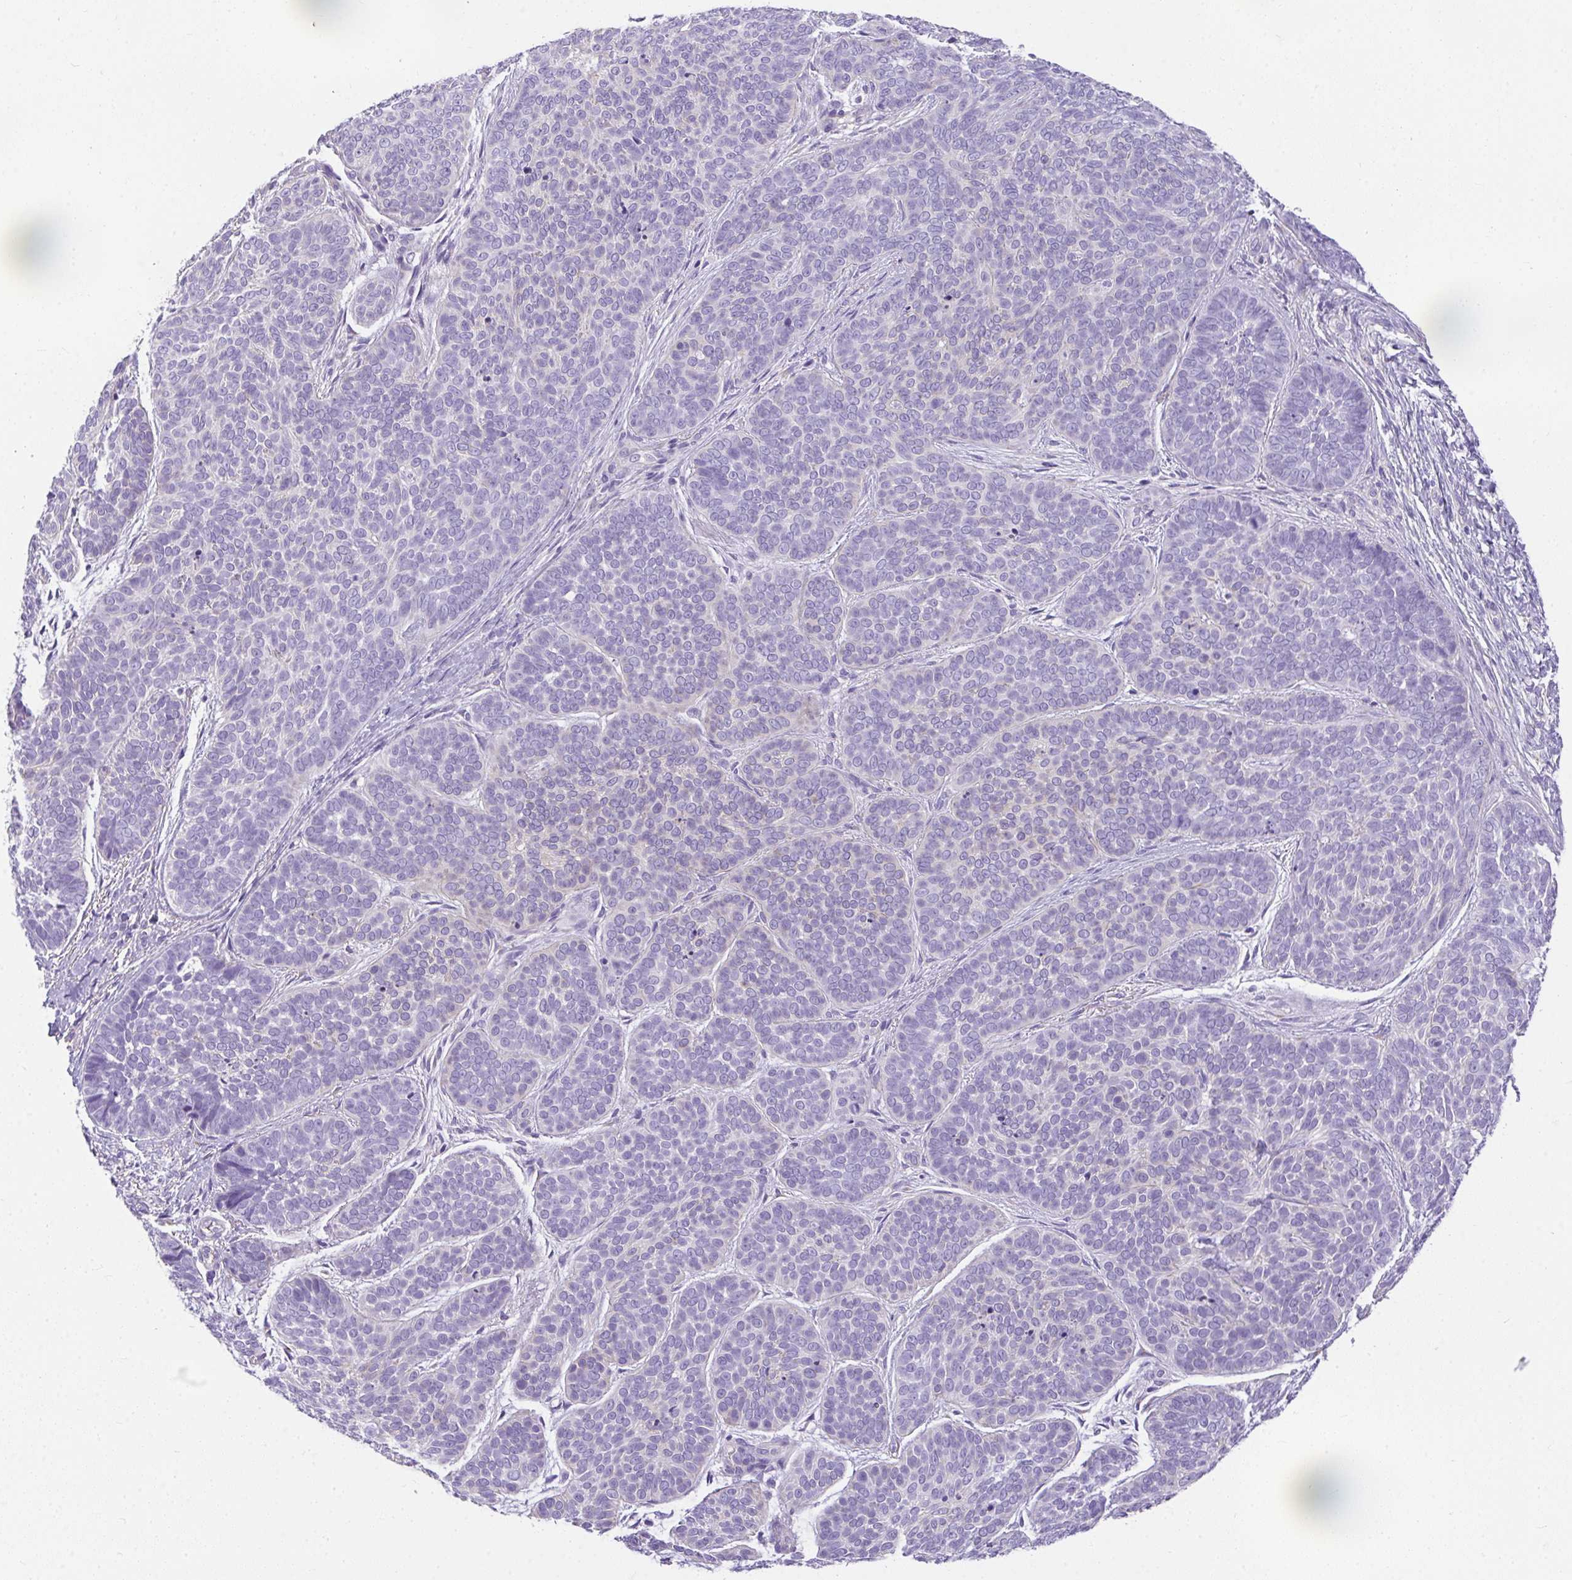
{"staining": {"intensity": "negative", "quantity": "none", "location": "none"}, "tissue": "skin cancer", "cell_type": "Tumor cells", "image_type": "cancer", "snomed": [{"axis": "morphology", "description": "Basal cell carcinoma"}, {"axis": "topography", "description": "Skin"}, {"axis": "topography", "description": "Skin of nose"}], "caption": "IHC image of human skin cancer stained for a protein (brown), which shows no expression in tumor cells. (DAB IHC visualized using brightfield microscopy, high magnification).", "gene": "PLPPR3", "patient": {"sex": "female", "age": 81}}